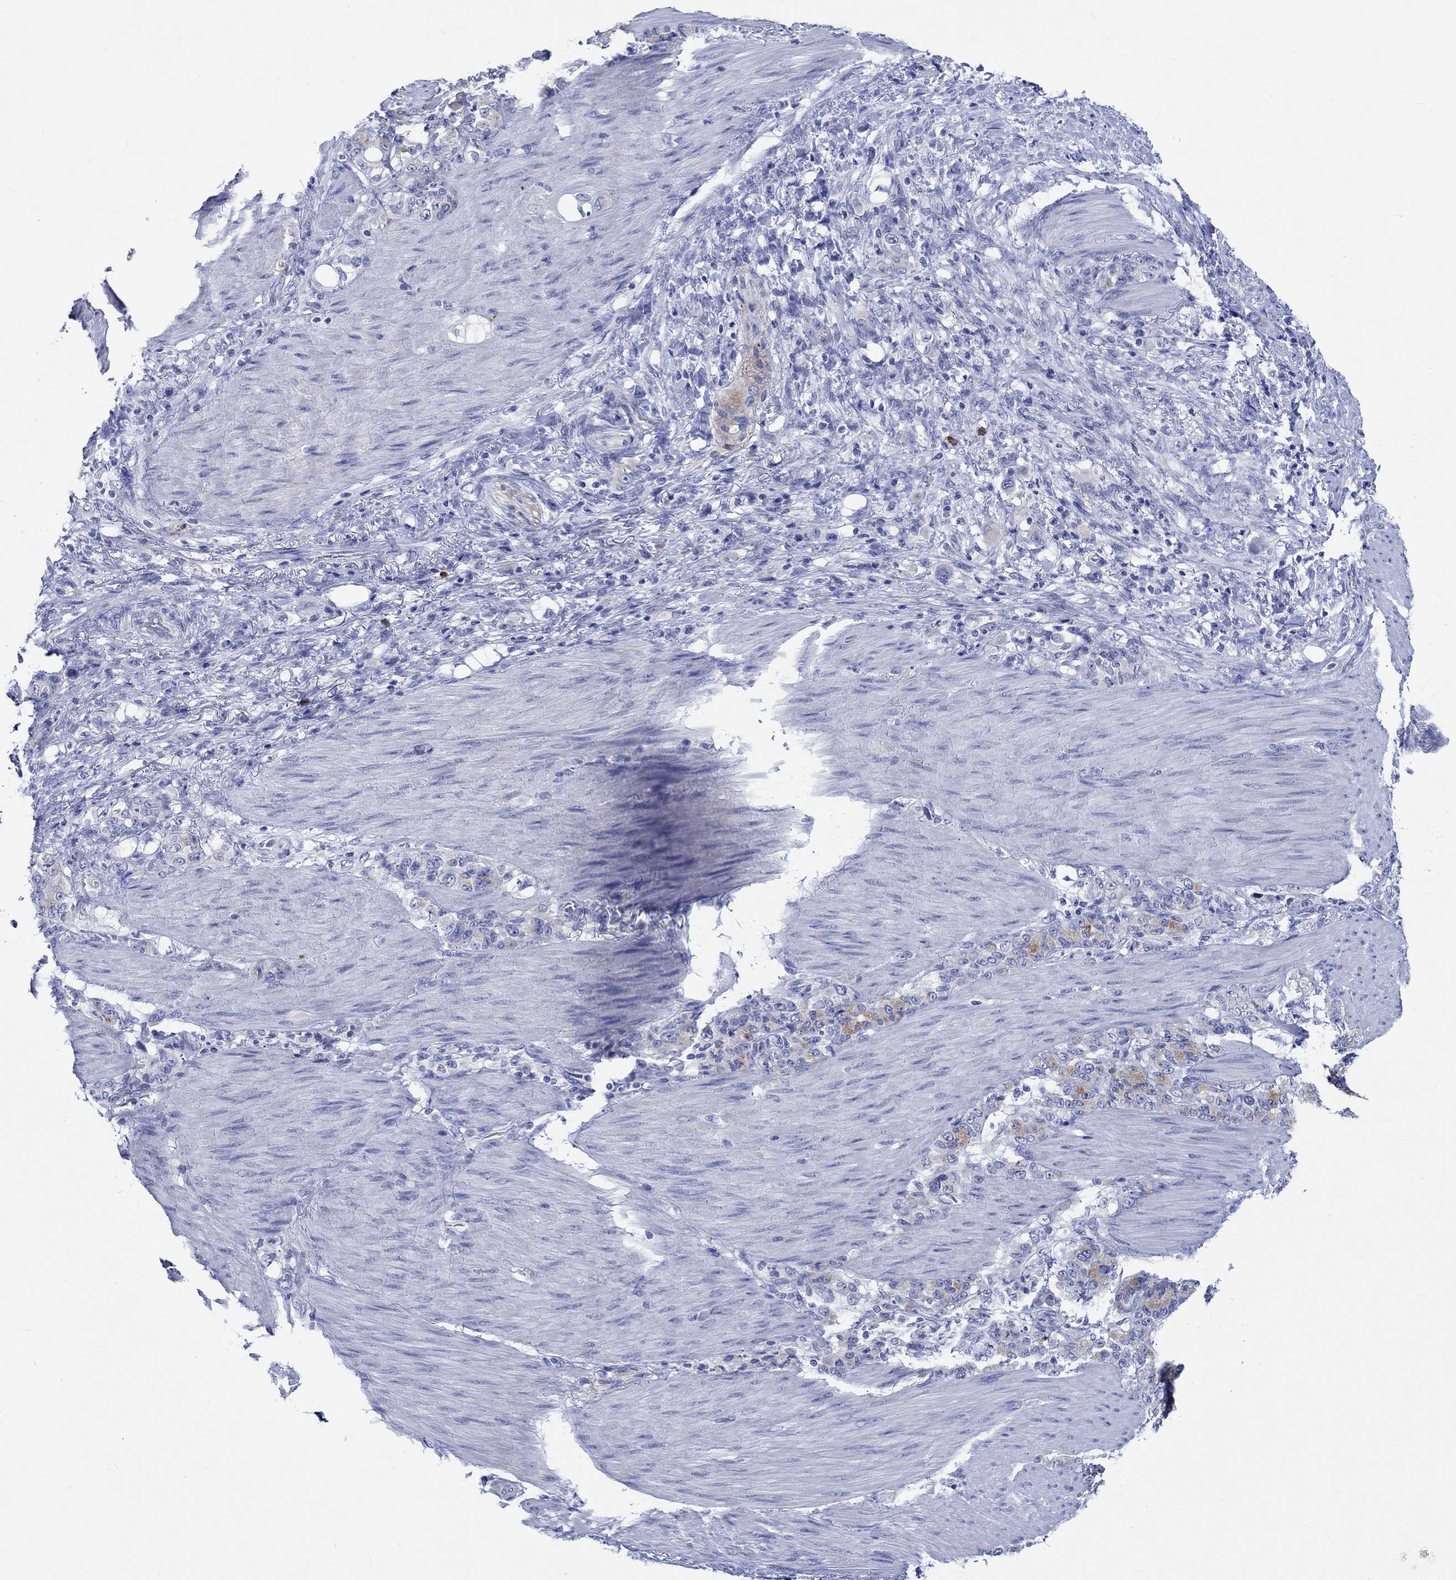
{"staining": {"intensity": "moderate", "quantity": "<25%", "location": "cytoplasmic/membranous"}, "tissue": "stomach cancer", "cell_type": "Tumor cells", "image_type": "cancer", "snomed": [{"axis": "morphology", "description": "Normal tissue, NOS"}, {"axis": "morphology", "description": "Adenocarcinoma, NOS"}, {"axis": "topography", "description": "Stomach"}], "caption": "Immunohistochemical staining of stomach cancer demonstrates low levels of moderate cytoplasmic/membranous protein positivity in approximately <25% of tumor cells.", "gene": "PTPRN2", "patient": {"sex": "female", "age": 79}}